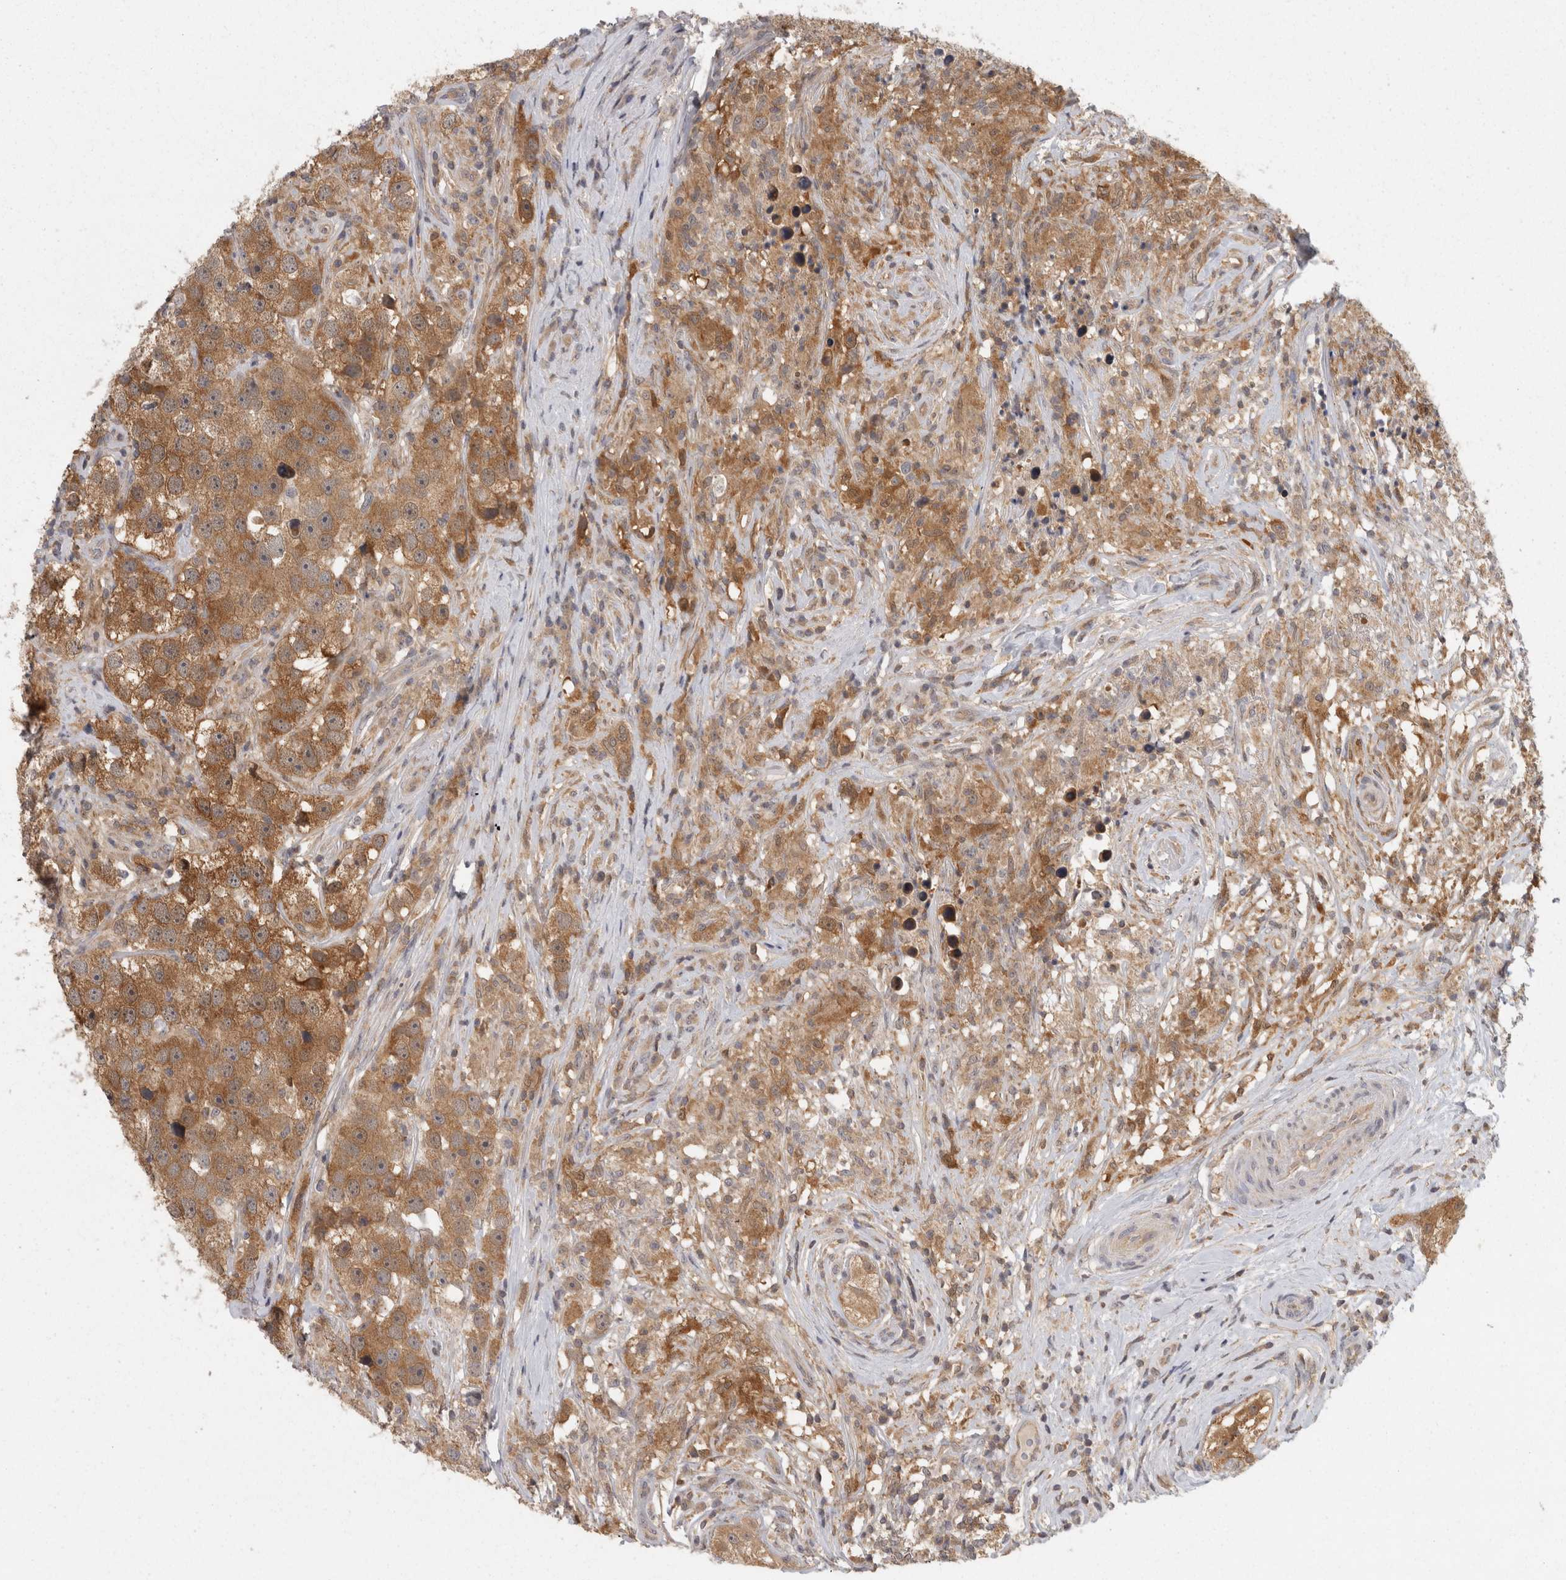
{"staining": {"intensity": "moderate", "quantity": ">75%", "location": "cytoplasmic/membranous"}, "tissue": "testis cancer", "cell_type": "Tumor cells", "image_type": "cancer", "snomed": [{"axis": "morphology", "description": "Seminoma, NOS"}, {"axis": "topography", "description": "Testis"}], "caption": "The micrograph displays staining of testis cancer, revealing moderate cytoplasmic/membranous protein staining (brown color) within tumor cells. Using DAB (brown) and hematoxylin (blue) stains, captured at high magnification using brightfield microscopy.", "gene": "ACAT2", "patient": {"sex": "male", "age": 49}}